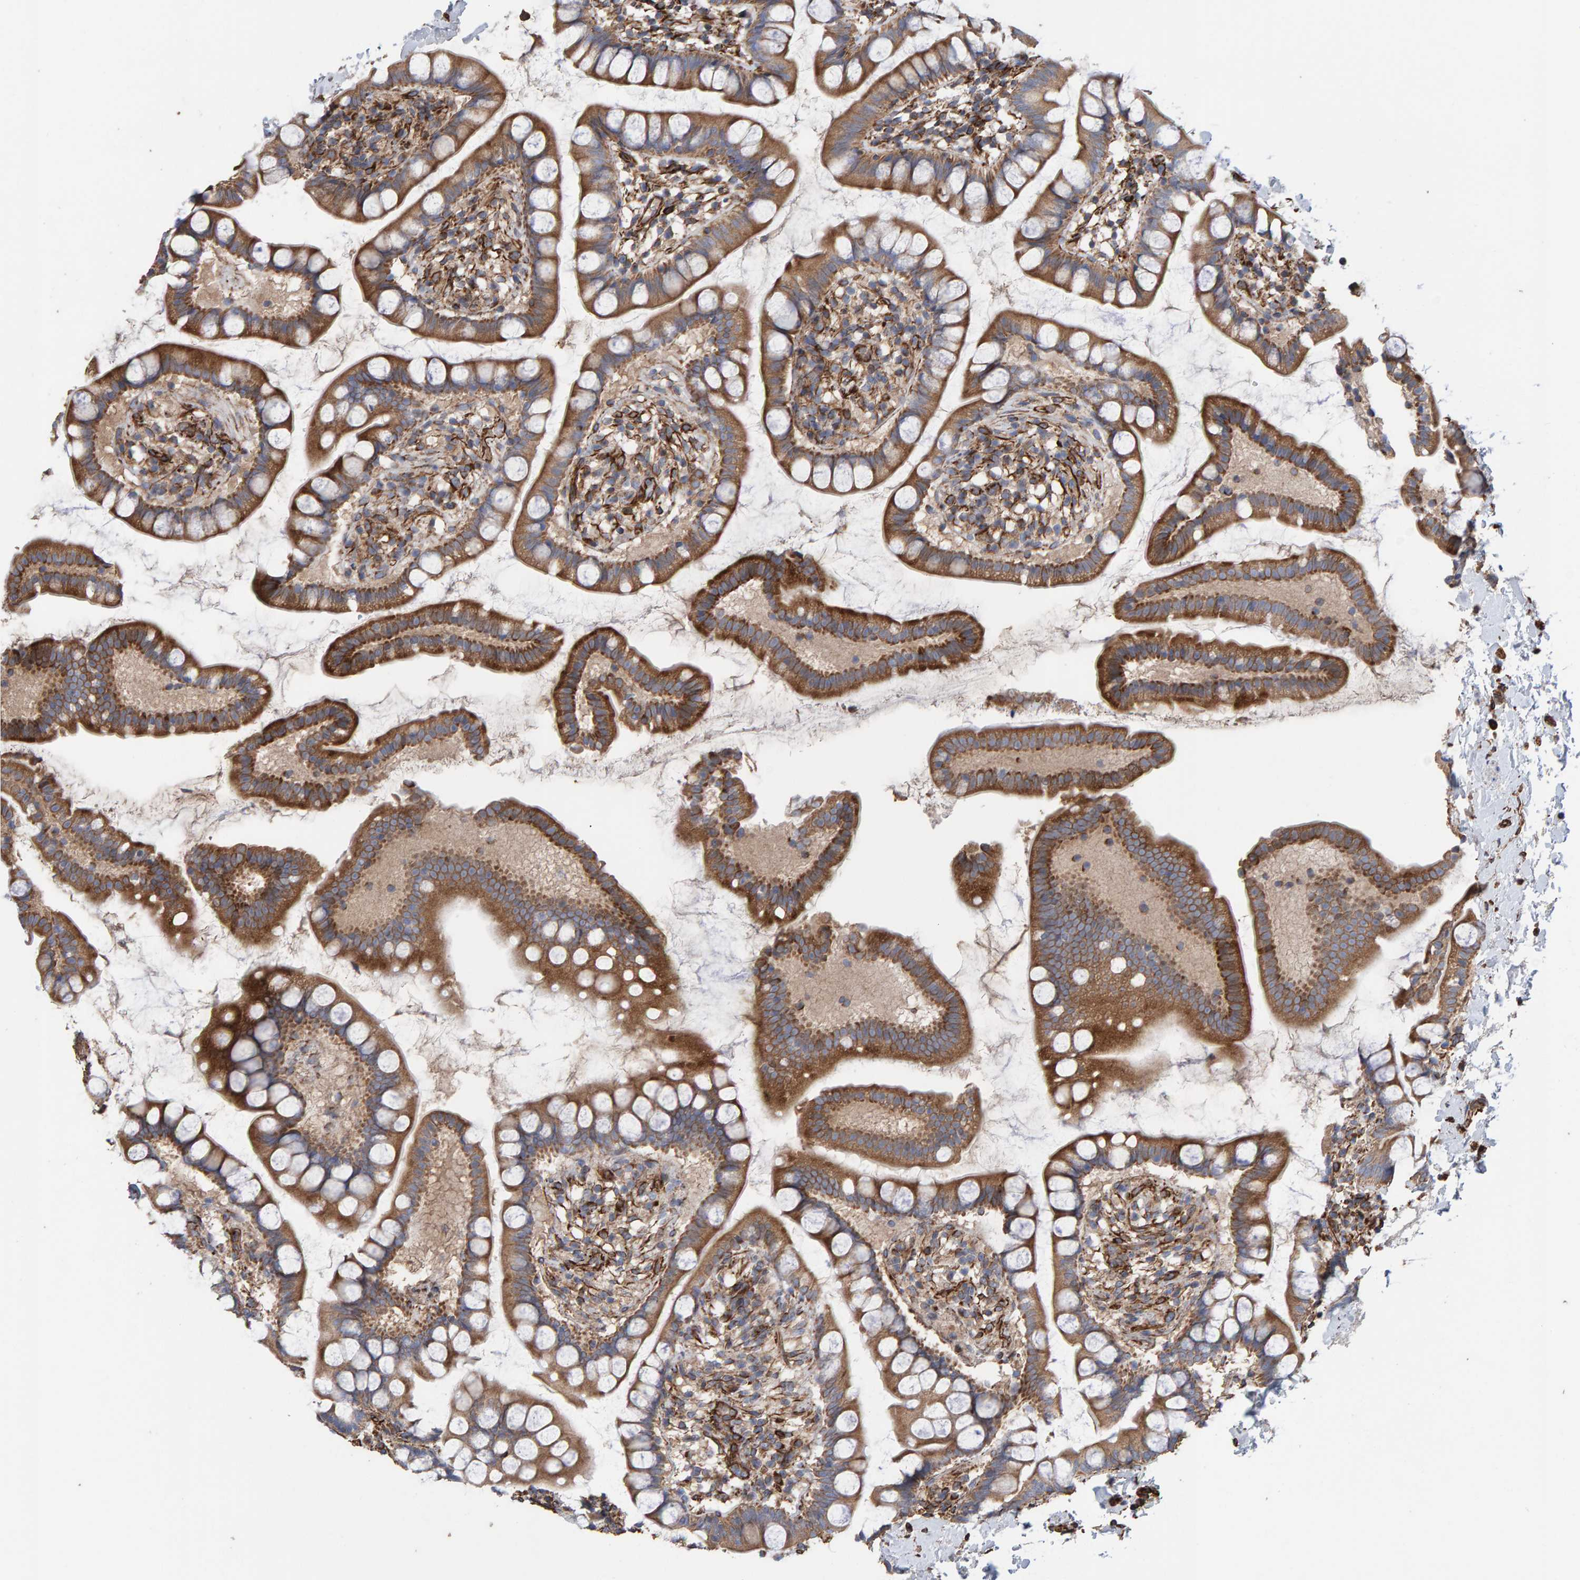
{"staining": {"intensity": "strong", "quantity": ">75%", "location": "cytoplasmic/membranous"}, "tissue": "small intestine", "cell_type": "Glandular cells", "image_type": "normal", "snomed": [{"axis": "morphology", "description": "Normal tissue, NOS"}, {"axis": "topography", "description": "Small intestine"}], "caption": "Protein analysis of benign small intestine exhibits strong cytoplasmic/membranous positivity in approximately >75% of glandular cells. (DAB (3,3'-diaminobenzidine) IHC, brown staining for protein, blue staining for nuclei).", "gene": "ZNF347", "patient": {"sex": "female", "age": 84}}